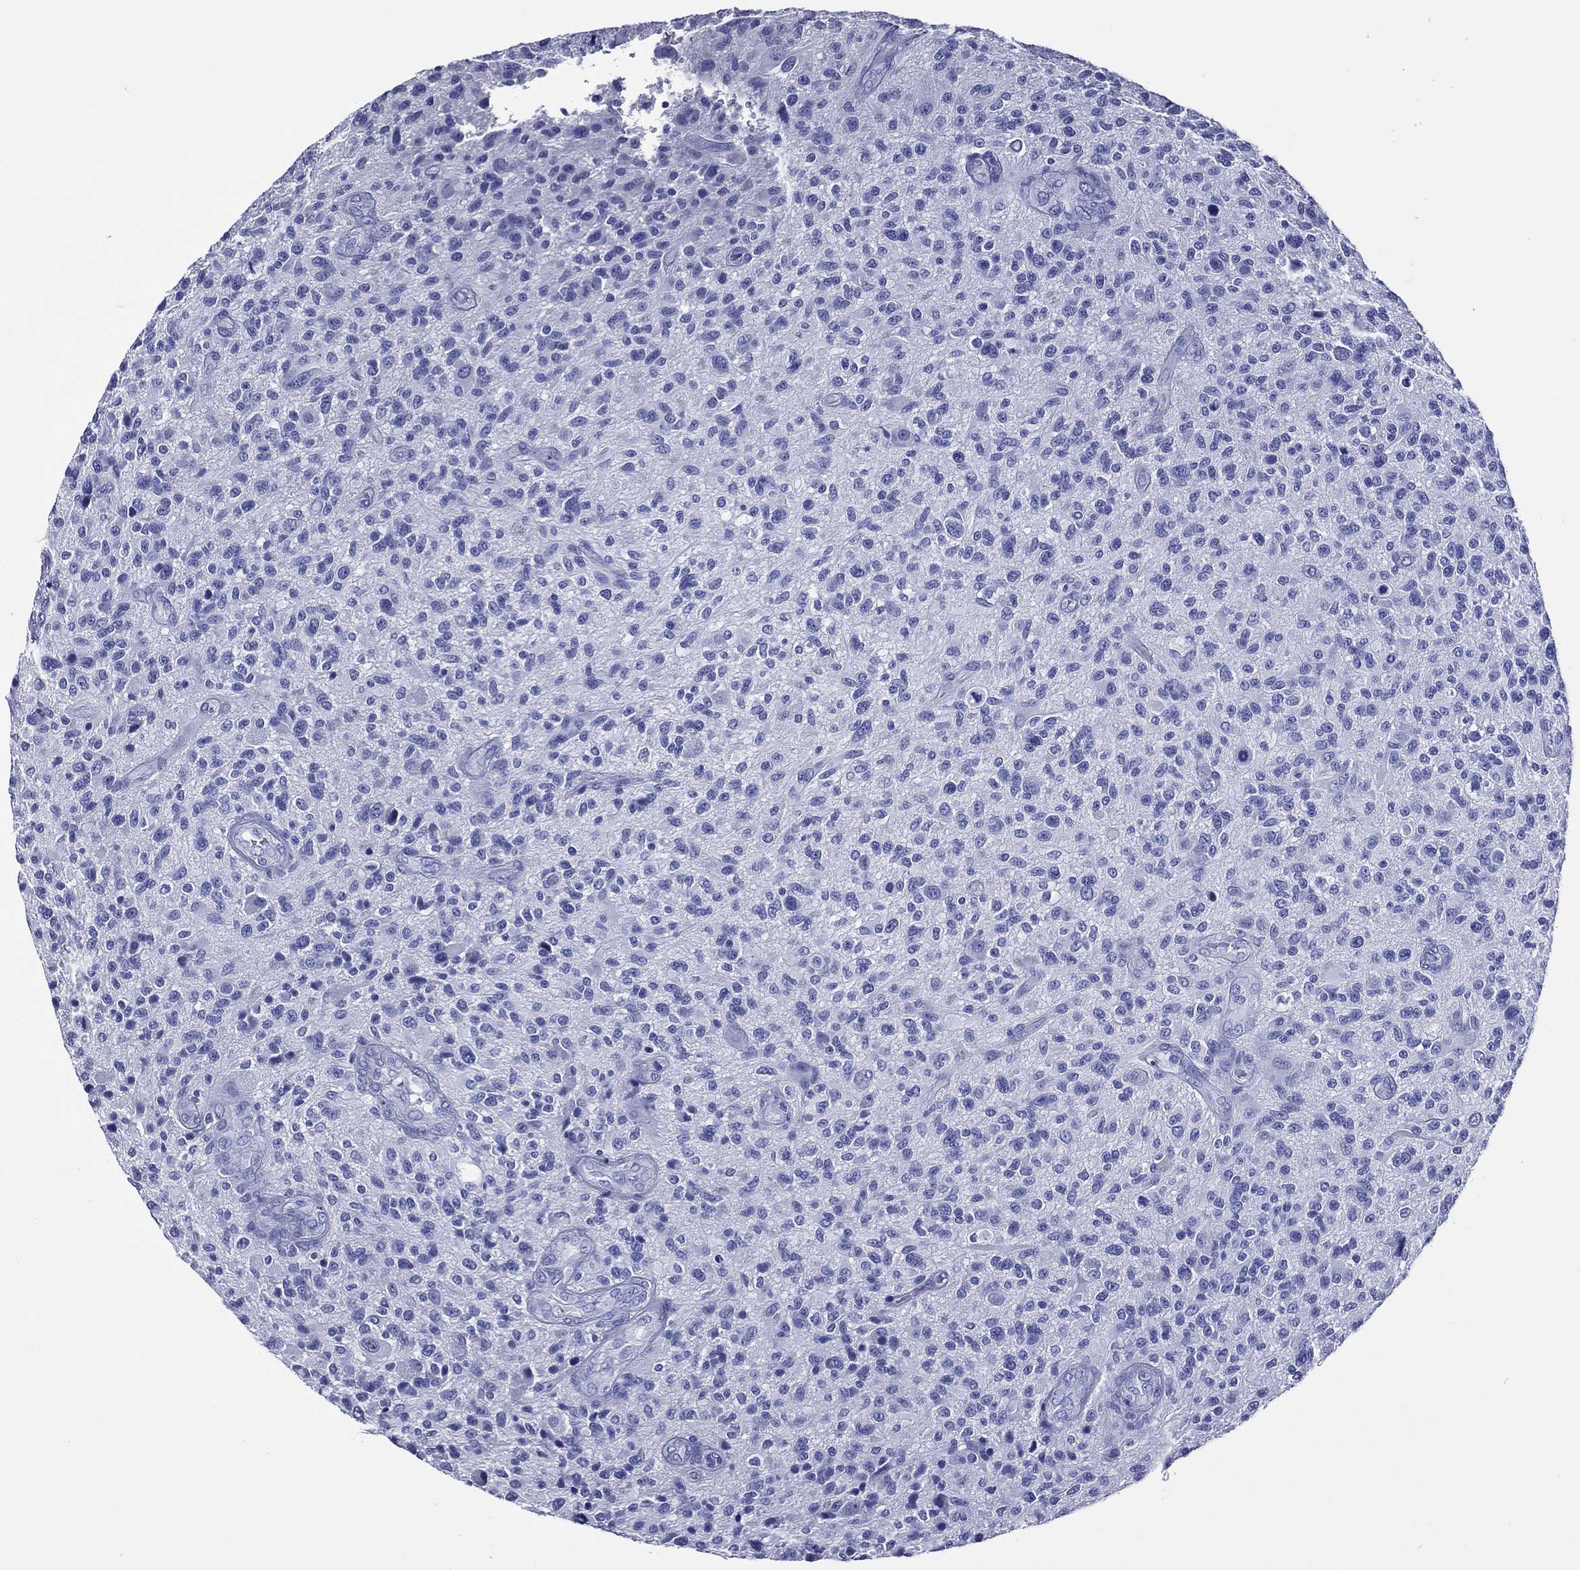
{"staining": {"intensity": "negative", "quantity": "none", "location": "none"}, "tissue": "glioma", "cell_type": "Tumor cells", "image_type": "cancer", "snomed": [{"axis": "morphology", "description": "Glioma, malignant, High grade"}, {"axis": "topography", "description": "Brain"}], "caption": "This histopathology image is of glioma stained with immunohistochemistry (IHC) to label a protein in brown with the nuclei are counter-stained blue. There is no expression in tumor cells.", "gene": "ACE2", "patient": {"sex": "male", "age": 47}}